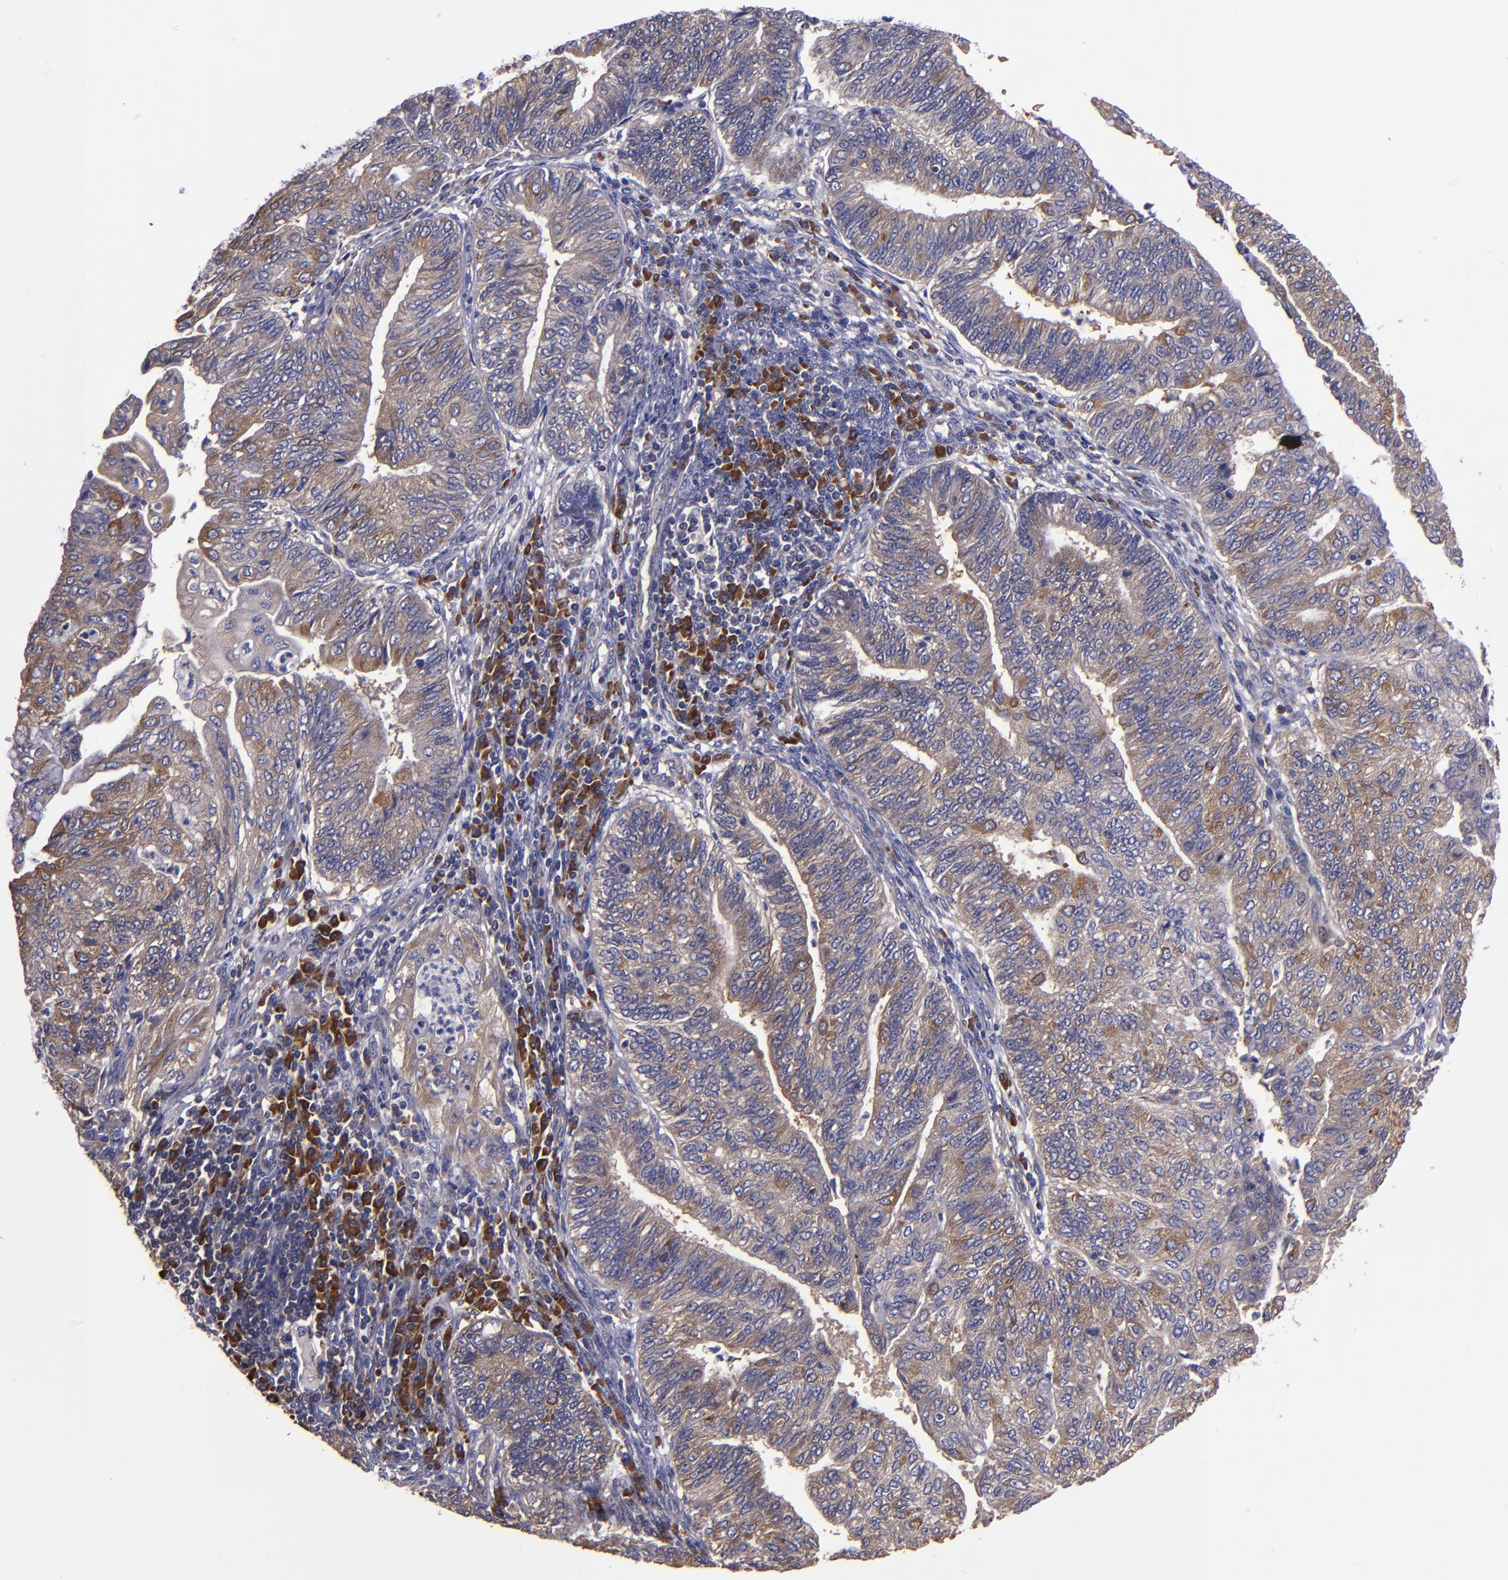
{"staining": {"intensity": "moderate", "quantity": ">75%", "location": "cytoplasmic/membranous"}, "tissue": "endometrial cancer", "cell_type": "Tumor cells", "image_type": "cancer", "snomed": [{"axis": "morphology", "description": "Adenocarcinoma, NOS"}, {"axis": "topography", "description": "Endometrium"}], "caption": "Protein staining by immunohistochemistry (IHC) displays moderate cytoplasmic/membranous staining in approximately >75% of tumor cells in endometrial cancer.", "gene": "CARS1", "patient": {"sex": "female", "age": 59}}